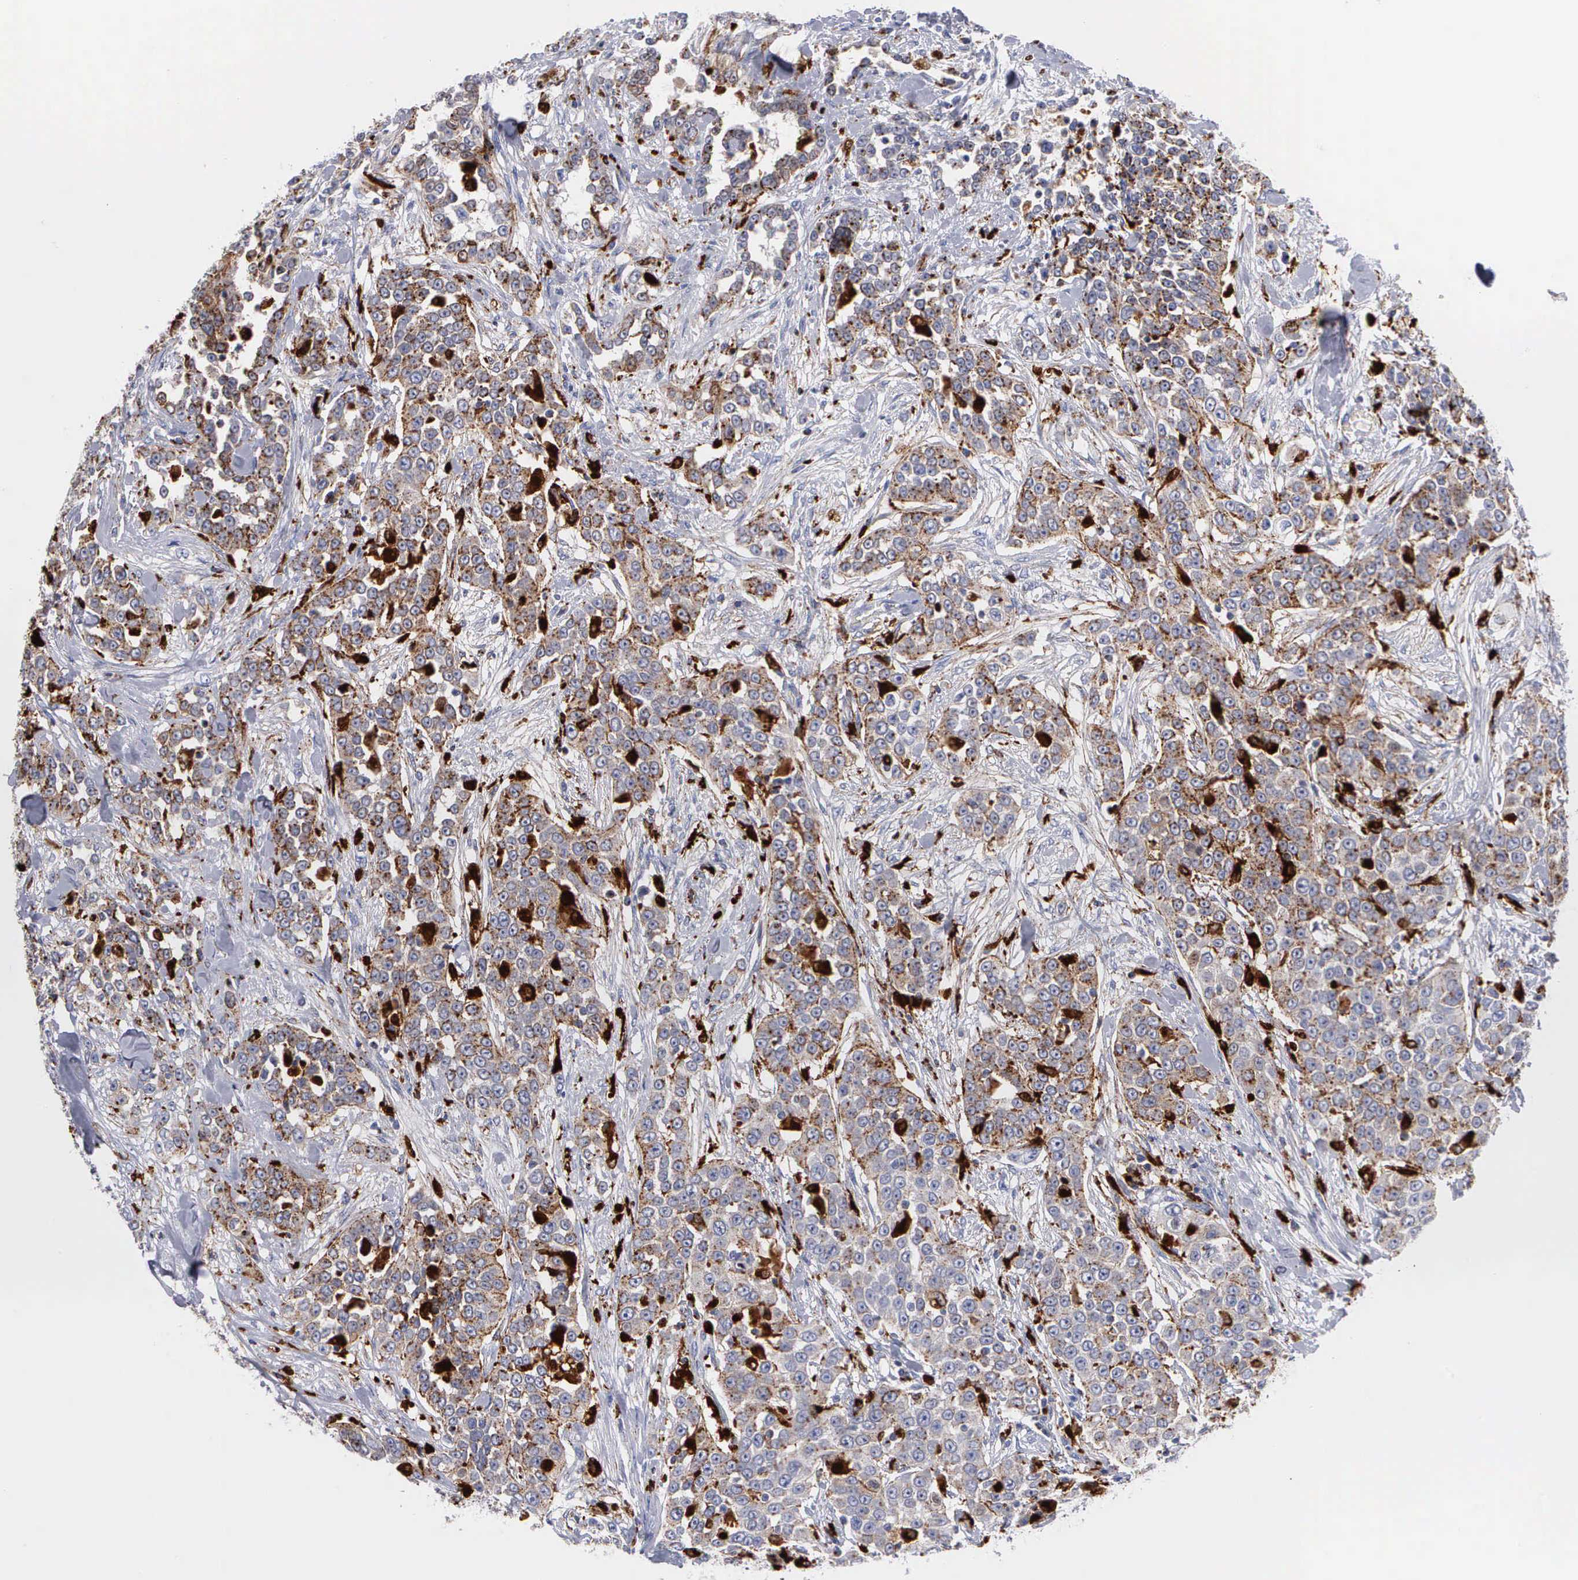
{"staining": {"intensity": "moderate", "quantity": ">75%", "location": "cytoplasmic/membranous"}, "tissue": "urothelial cancer", "cell_type": "Tumor cells", "image_type": "cancer", "snomed": [{"axis": "morphology", "description": "Urothelial carcinoma, High grade"}, {"axis": "topography", "description": "Urinary bladder"}], "caption": "This is a photomicrograph of immunohistochemistry (IHC) staining of urothelial cancer, which shows moderate staining in the cytoplasmic/membranous of tumor cells.", "gene": "CTSH", "patient": {"sex": "female", "age": 80}}